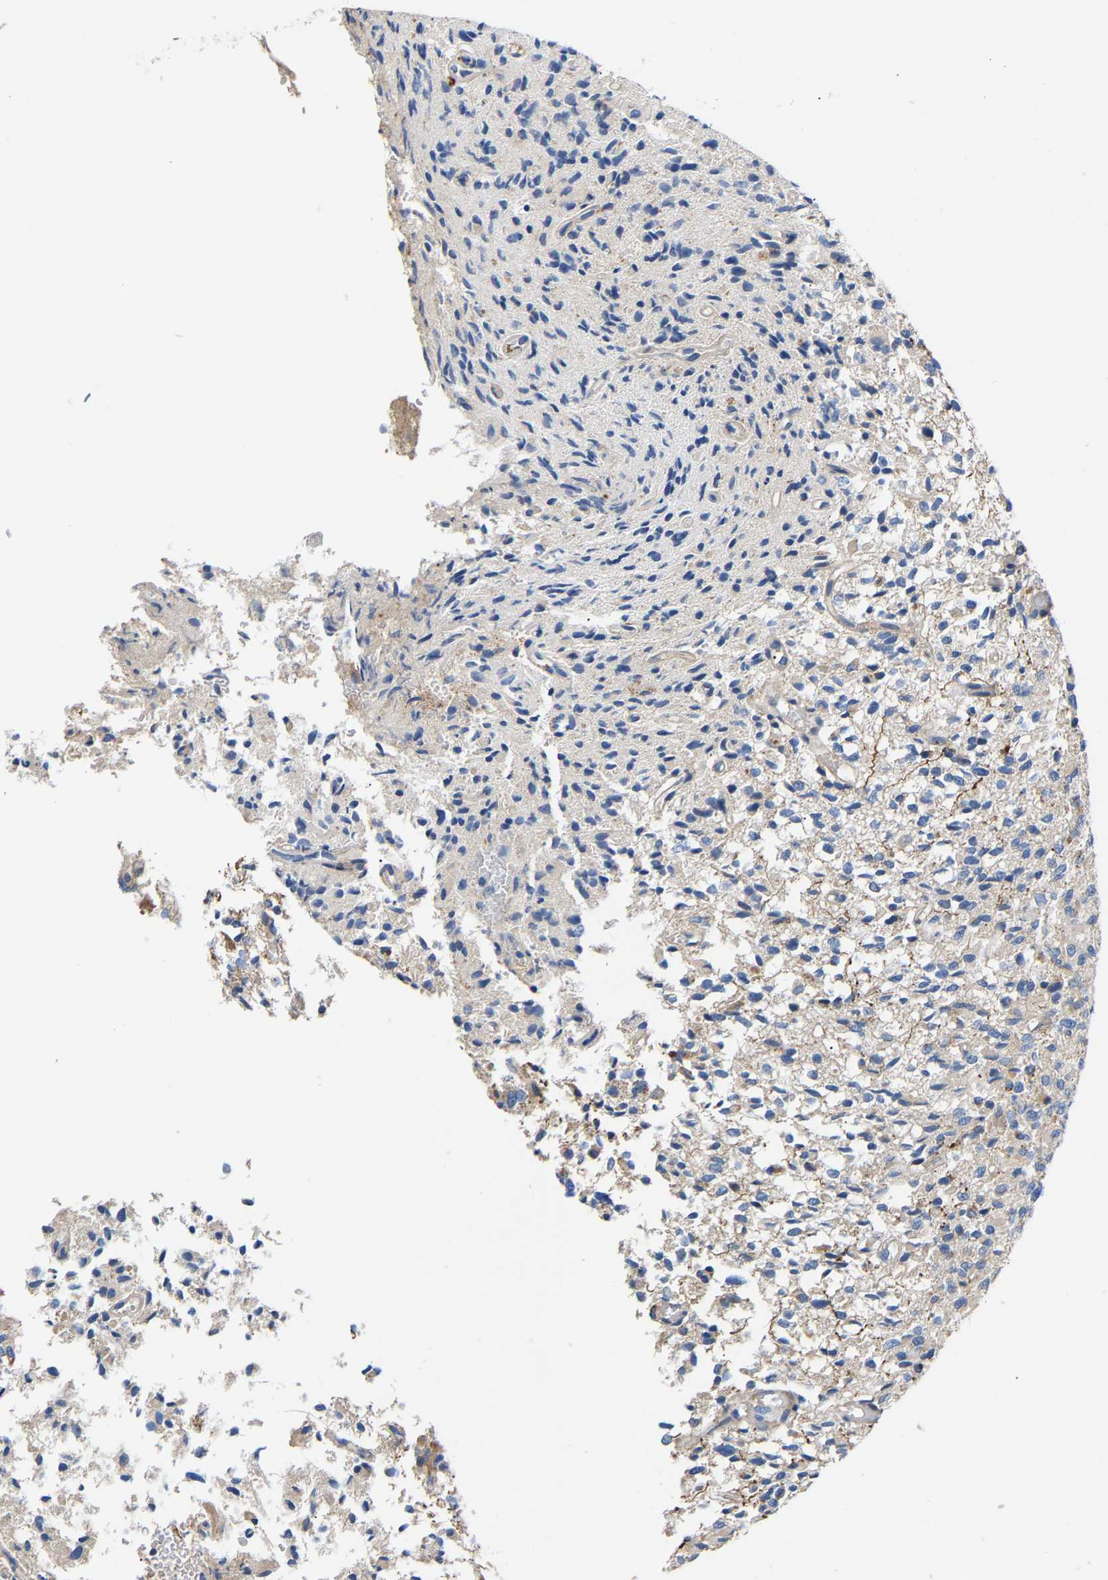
{"staining": {"intensity": "negative", "quantity": "none", "location": "none"}, "tissue": "glioma", "cell_type": "Tumor cells", "image_type": "cancer", "snomed": [{"axis": "morphology", "description": "Glioma, malignant, High grade"}, {"axis": "topography", "description": "Brain"}], "caption": "DAB immunohistochemical staining of glioma displays no significant expression in tumor cells.", "gene": "CCDC171", "patient": {"sex": "male", "age": 71}}